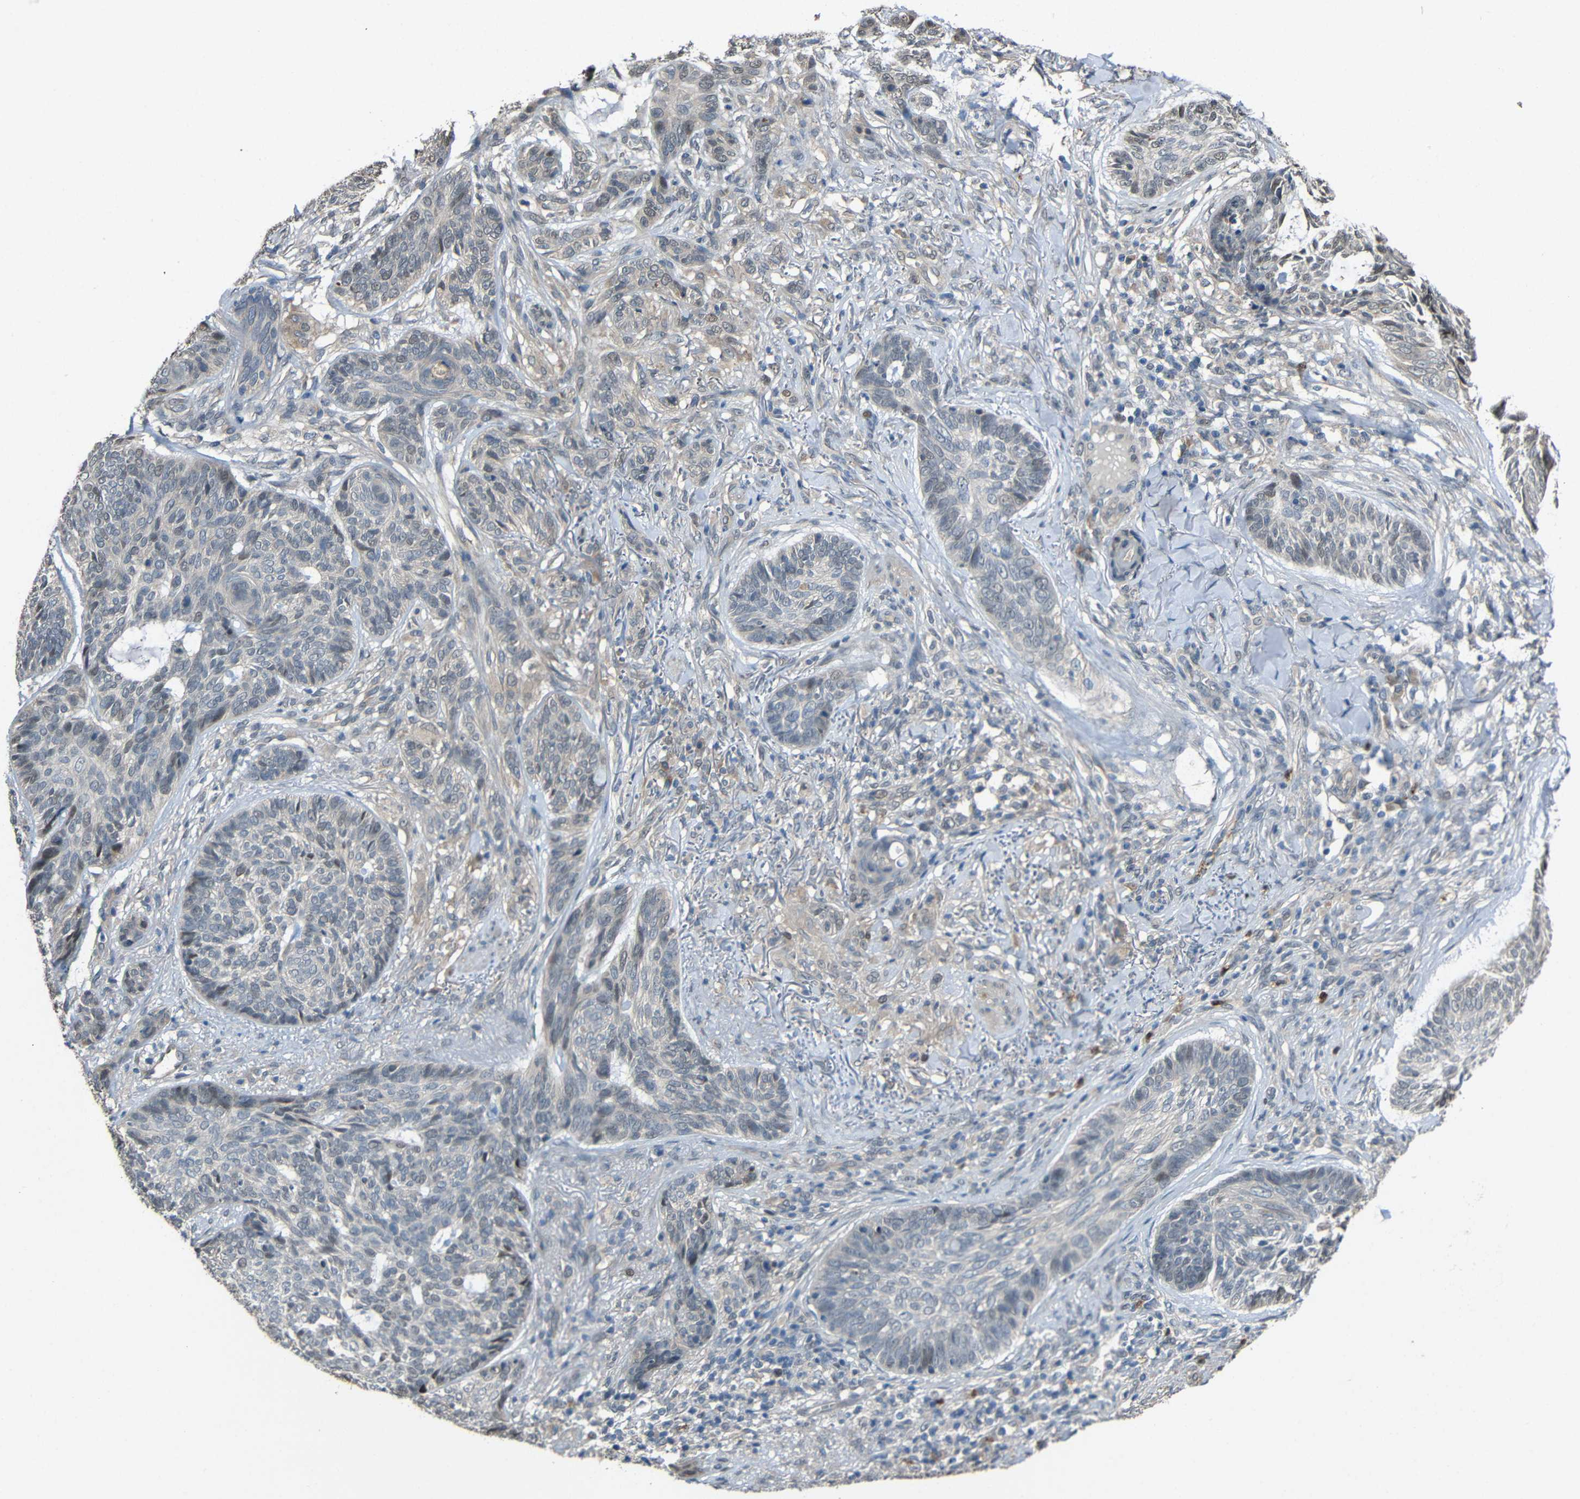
{"staining": {"intensity": "negative", "quantity": "none", "location": "none"}, "tissue": "skin cancer", "cell_type": "Tumor cells", "image_type": "cancer", "snomed": [{"axis": "morphology", "description": "Basal cell carcinoma"}, {"axis": "topography", "description": "Skin"}], "caption": "This histopathology image is of basal cell carcinoma (skin) stained with immunohistochemistry to label a protein in brown with the nuclei are counter-stained blue. There is no positivity in tumor cells.", "gene": "STBD1", "patient": {"sex": "male", "age": 43}}